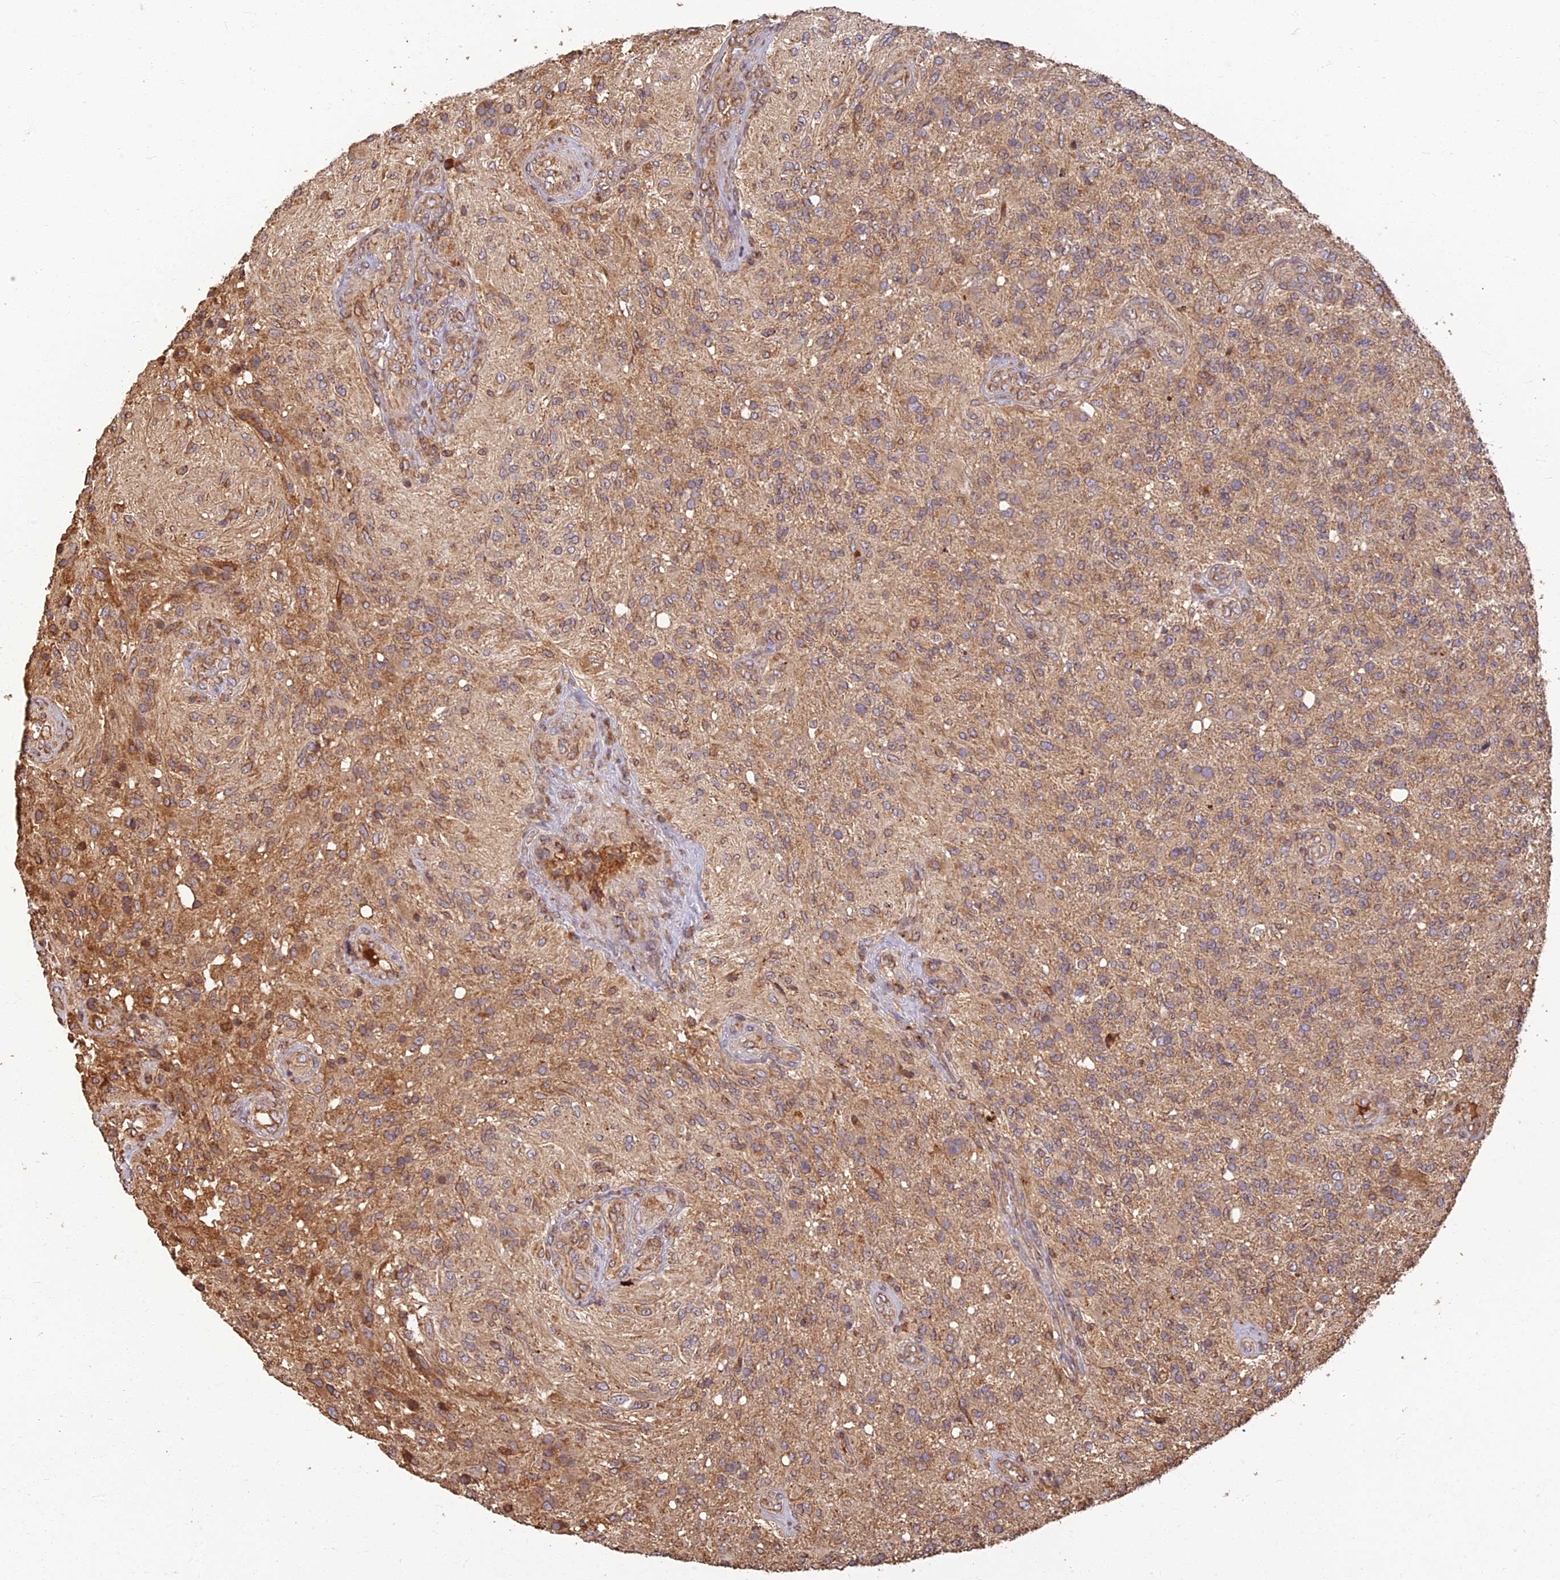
{"staining": {"intensity": "weak", "quantity": "25%-75%", "location": "cytoplasmic/membranous"}, "tissue": "glioma", "cell_type": "Tumor cells", "image_type": "cancer", "snomed": [{"axis": "morphology", "description": "Glioma, malignant, High grade"}, {"axis": "topography", "description": "Brain"}], "caption": "IHC photomicrograph of neoplastic tissue: human malignant high-grade glioma stained using immunohistochemistry (IHC) exhibits low levels of weak protein expression localized specifically in the cytoplasmic/membranous of tumor cells, appearing as a cytoplasmic/membranous brown color.", "gene": "CORO1C", "patient": {"sex": "male", "age": 56}}